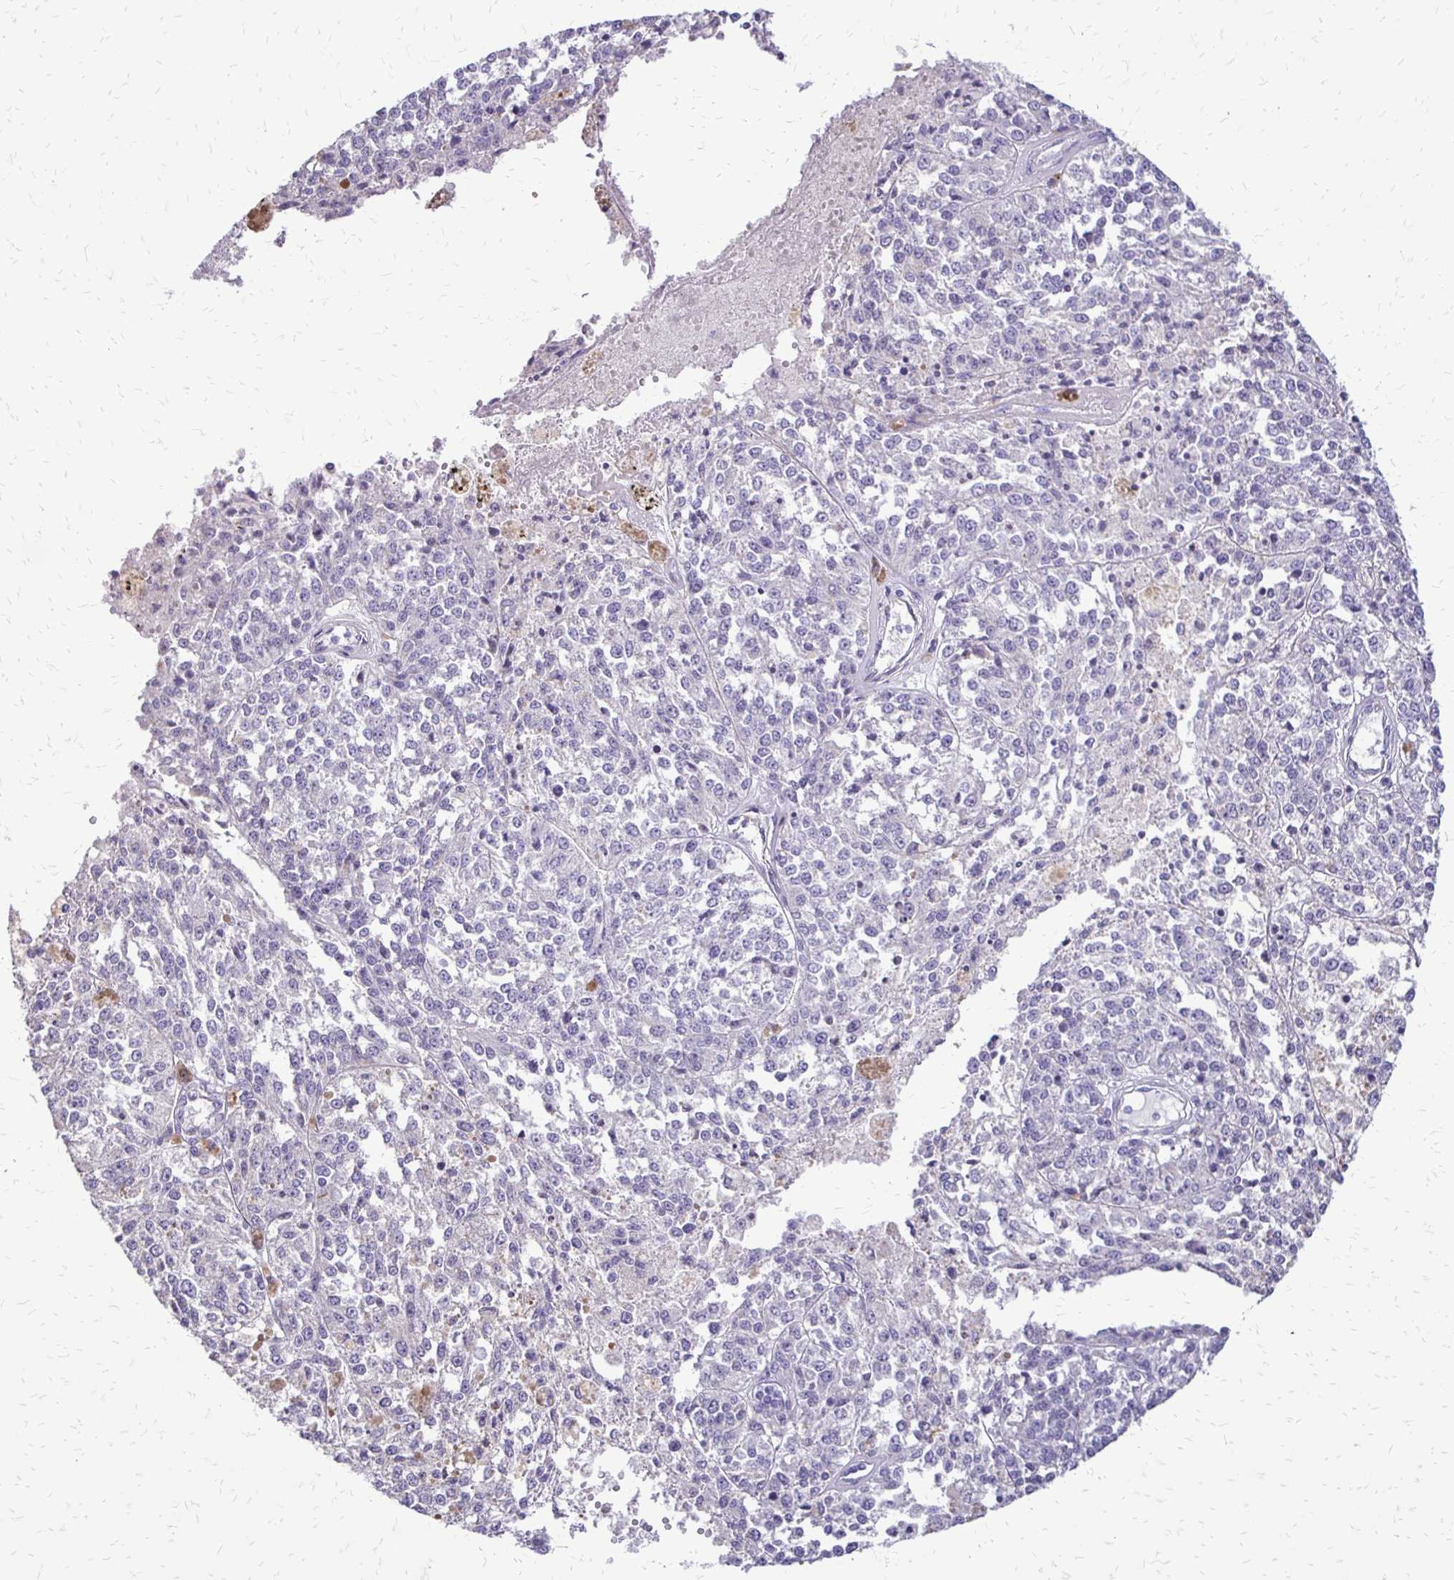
{"staining": {"intensity": "negative", "quantity": "none", "location": "none"}, "tissue": "melanoma", "cell_type": "Tumor cells", "image_type": "cancer", "snomed": [{"axis": "morphology", "description": "Malignant melanoma, Metastatic site"}, {"axis": "topography", "description": "Lymph node"}], "caption": "This is an immunohistochemistry (IHC) photomicrograph of malignant melanoma (metastatic site). There is no staining in tumor cells.", "gene": "ALPG", "patient": {"sex": "female", "age": 64}}